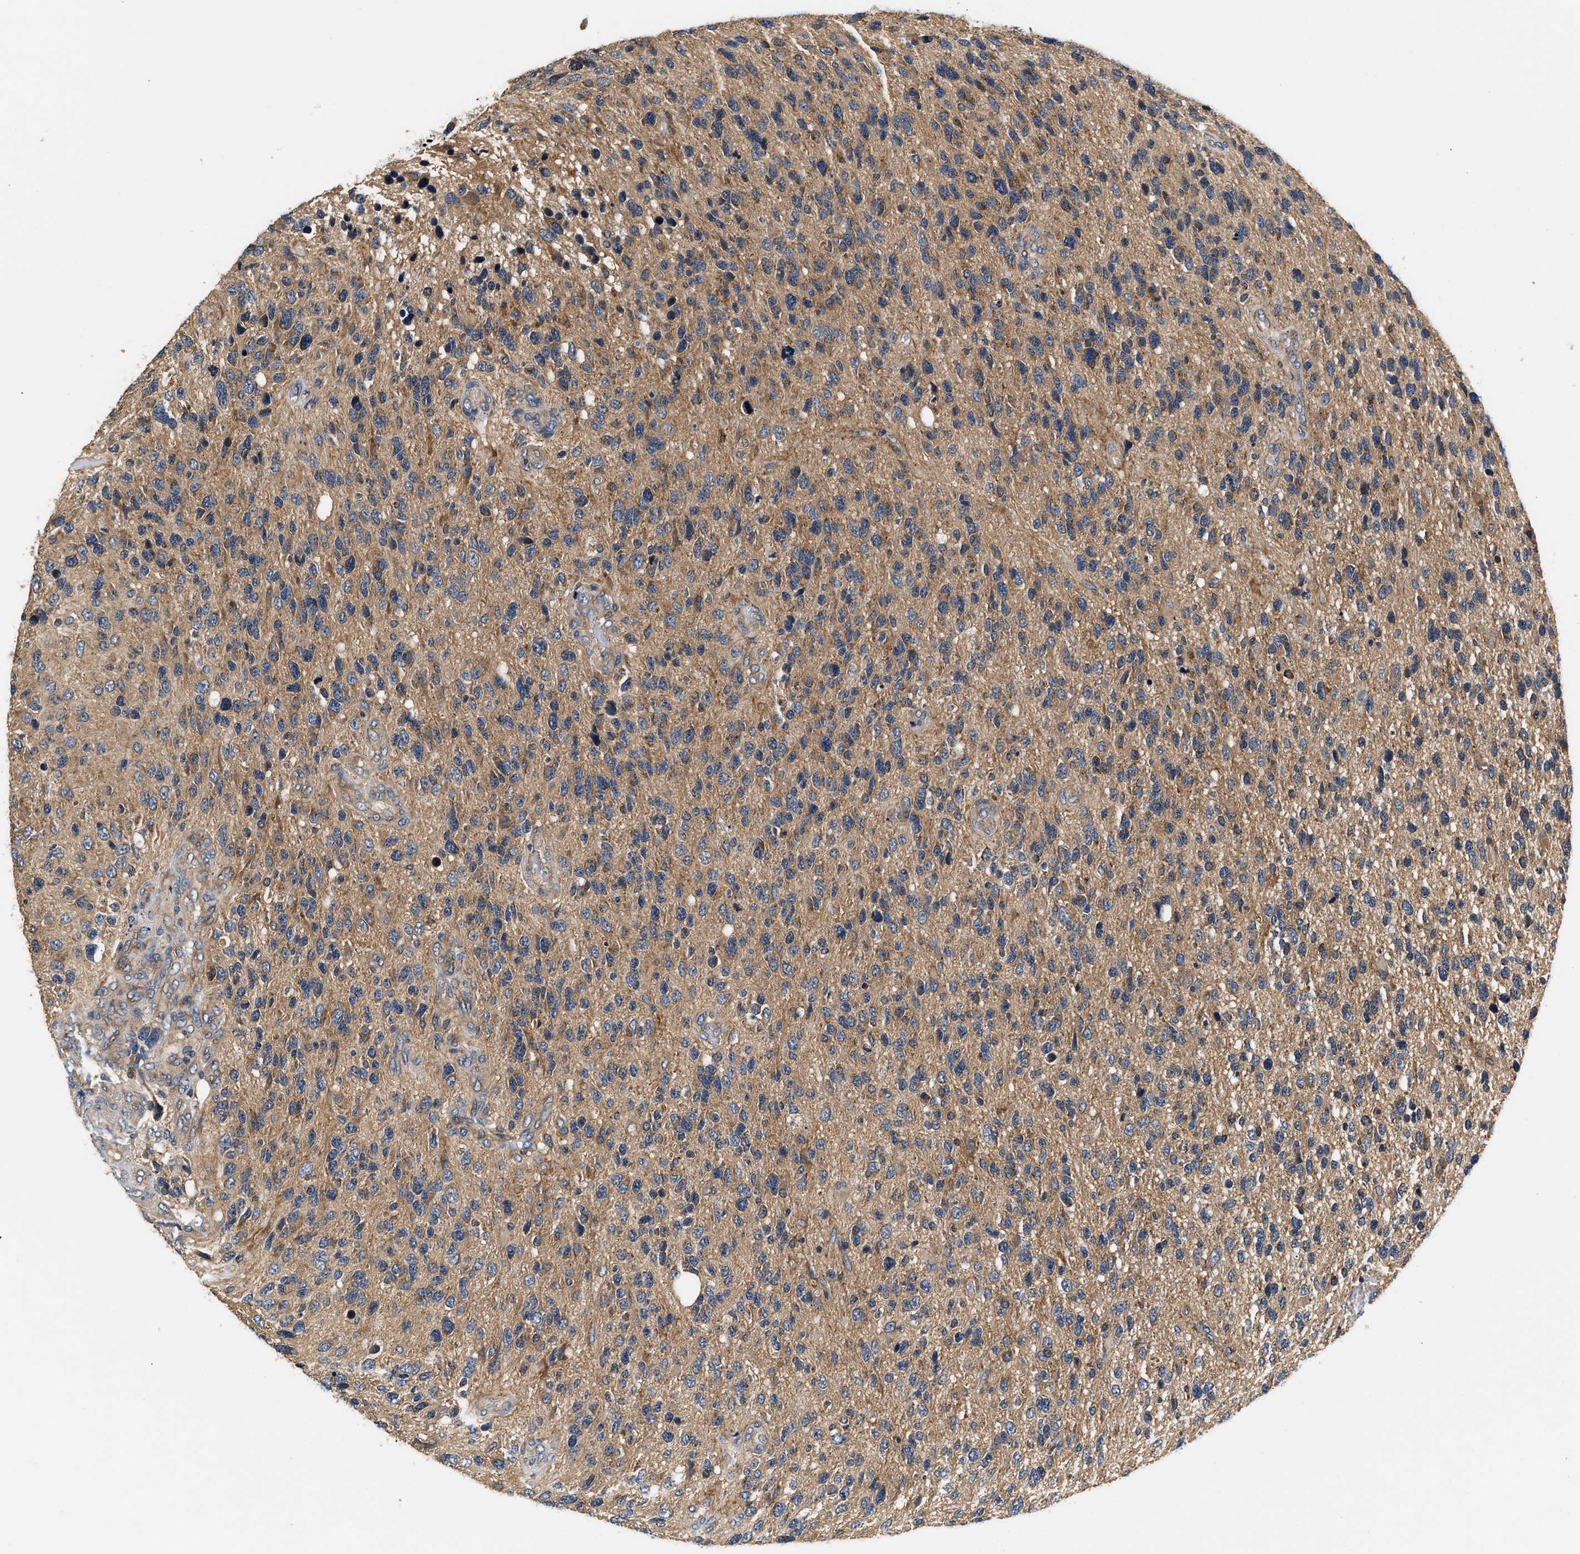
{"staining": {"intensity": "moderate", "quantity": ">75%", "location": "cytoplasmic/membranous"}, "tissue": "glioma", "cell_type": "Tumor cells", "image_type": "cancer", "snomed": [{"axis": "morphology", "description": "Glioma, malignant, High grade"}, {"axis": "topography", "description": "Brain"}], "caption": "There is medium levels of moderate cytoplasmic/membranous expression in tumor cells of glioma, as demonstrated by immunohistochemical staining (brown color).", "gene": "NME6", "patient": {"sex": "female", "age": 58}}